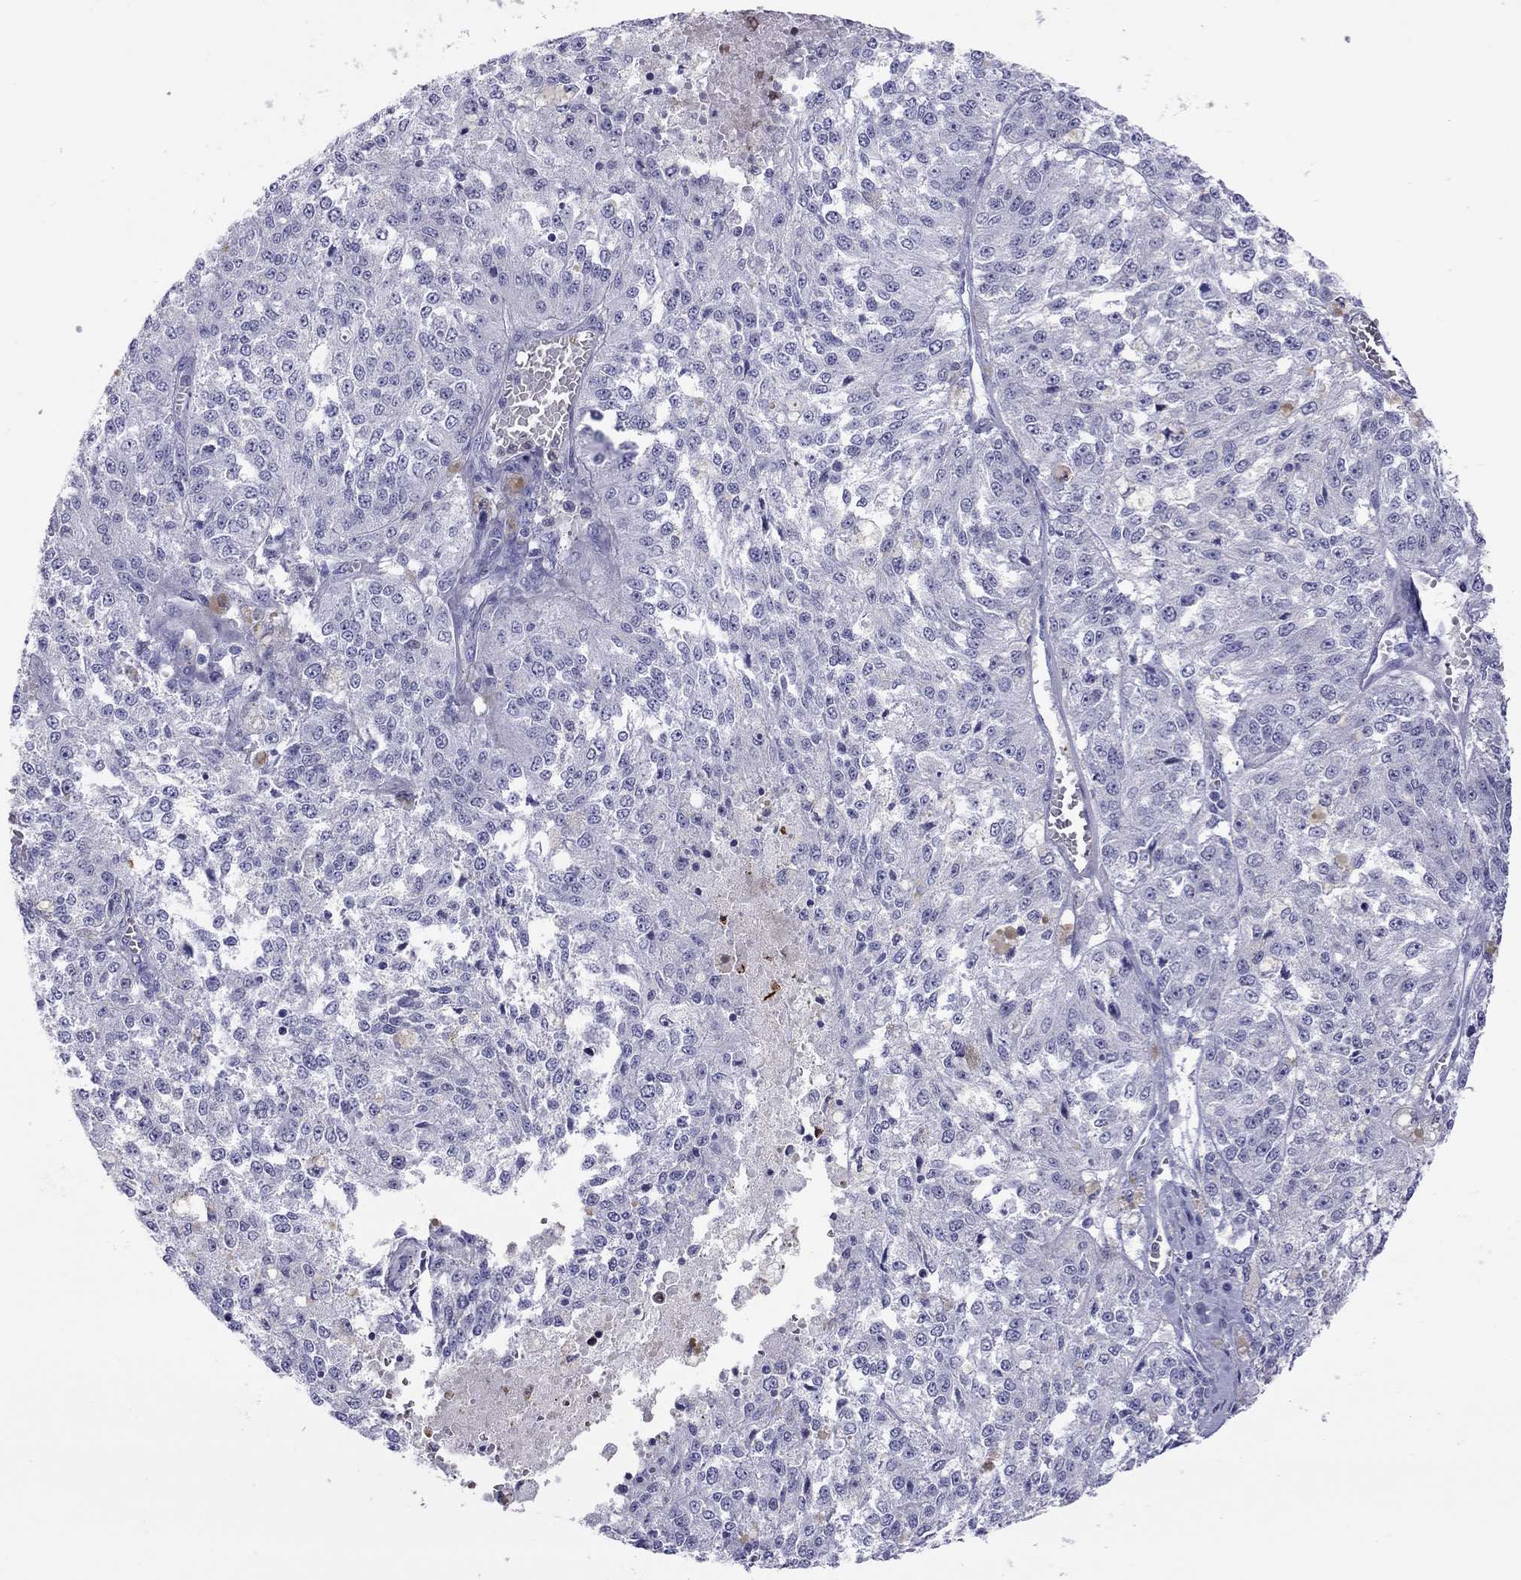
{"staining": {"intensity": "negative", "quantity": "none", "location": "none"}, "tissue": "melanoma", "cell_type": "Tumor cells", "image_type": "cancer", "snomed": [{"axis": "morphology", "description": "Malignant melanoma, Metastatic site"}, {"axis": "topography", "description": "Lymph node"}], "caption": "Histopathology image shows no significant protein staining in tumor cells of melanoma. (DAB immunohistochemistry (IHC) visualized using brightfield microscopy, high magnification).", "gene": "SLAMF1", "patient": {"sex": "female", "age": 64}}